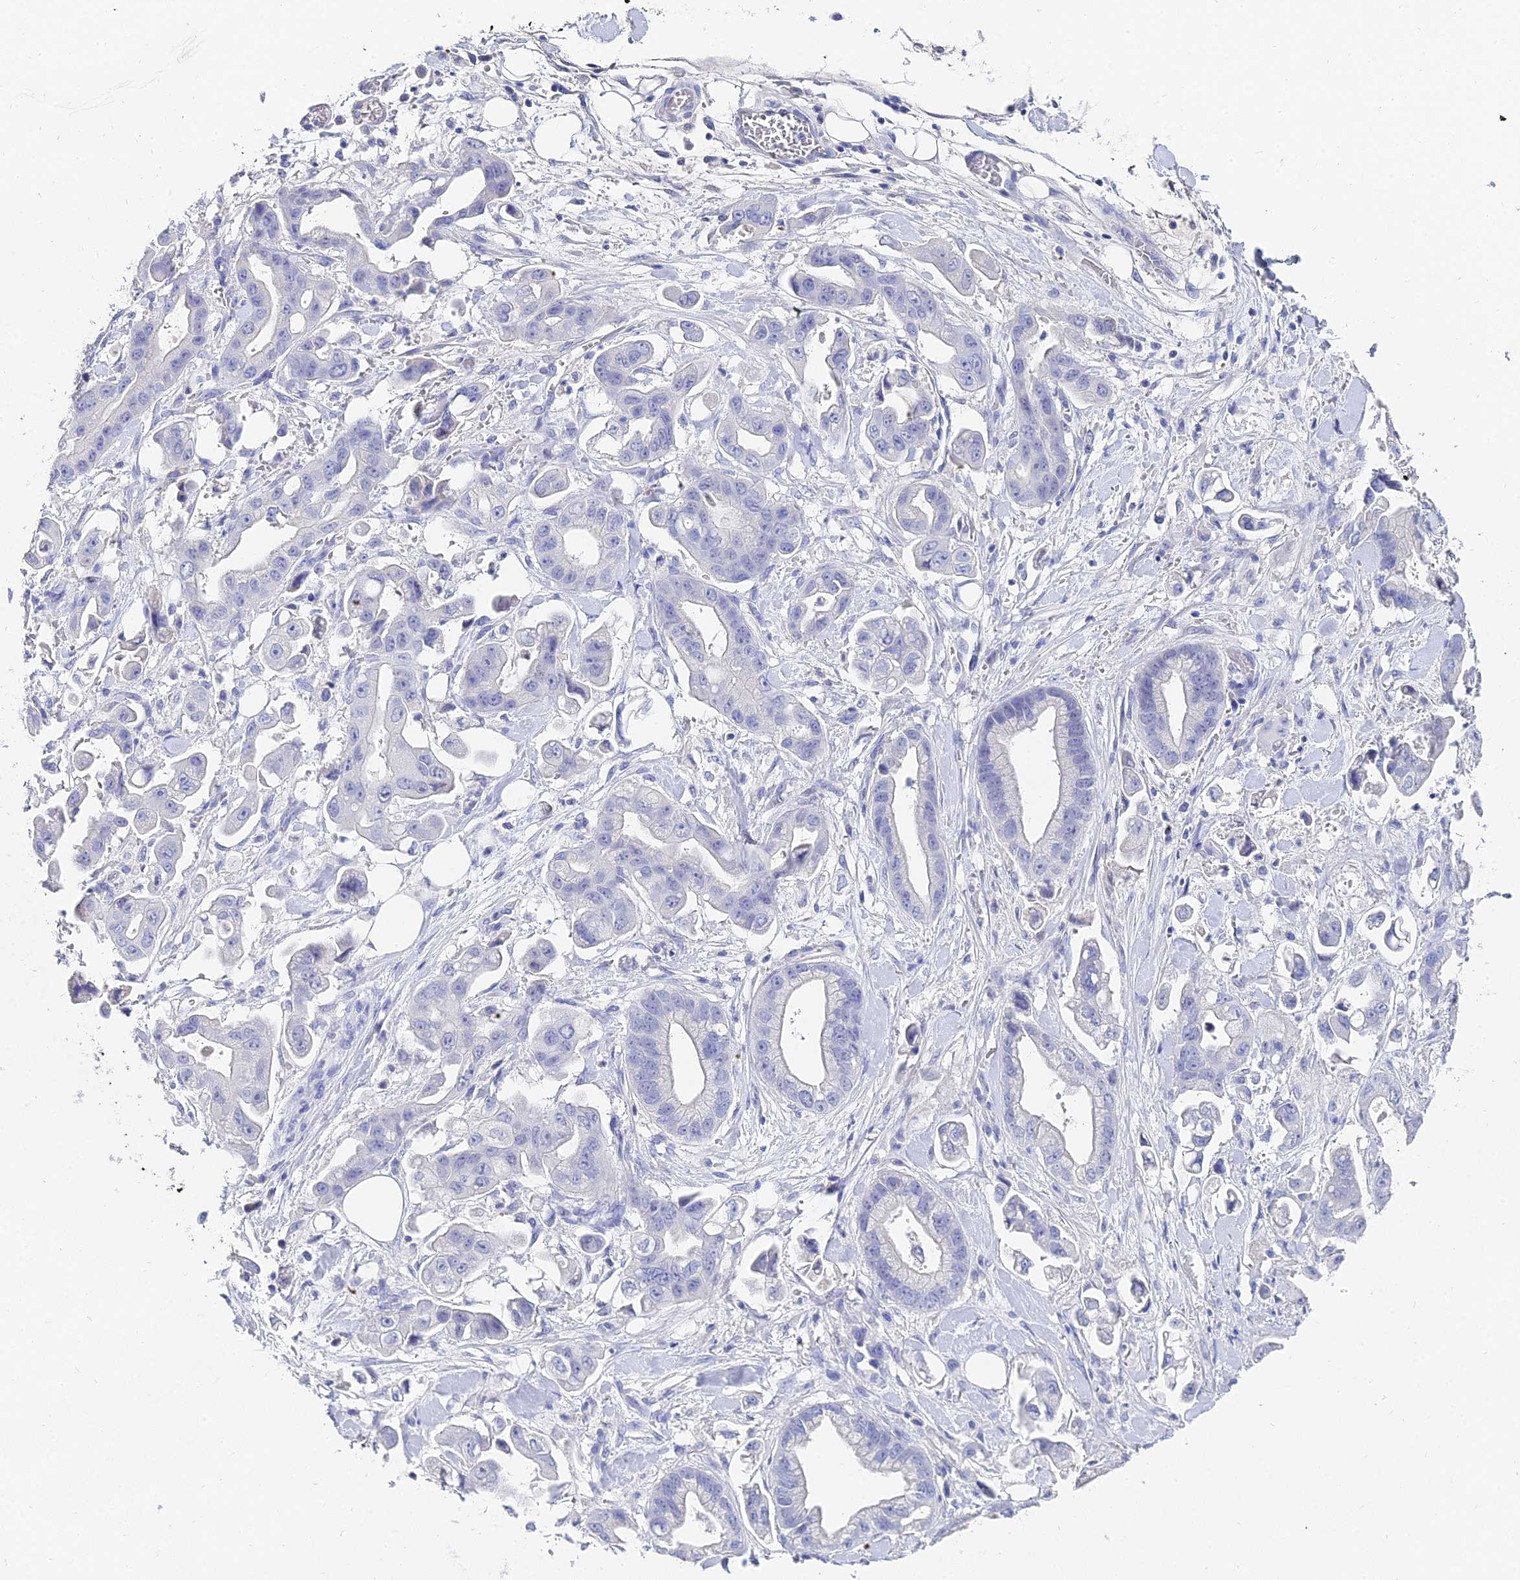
{"staining": {"intensity": "negative", "quantity": "none", "location": "none"}, "tissue": "stomach cancer", "cell_type": "Tumor cells", "image_type": "cancer", "snomed": [{"axis": "morphology", "description": "Adenocarcinoma, NOS"}, {"axis": "topography", "description": "Stomach"}], "caption": "There is no significant expression in tumor cells of stomach adenocarcinoma.", "gene": "KRT17", "patient": {"sex": "male", "age": 62}}